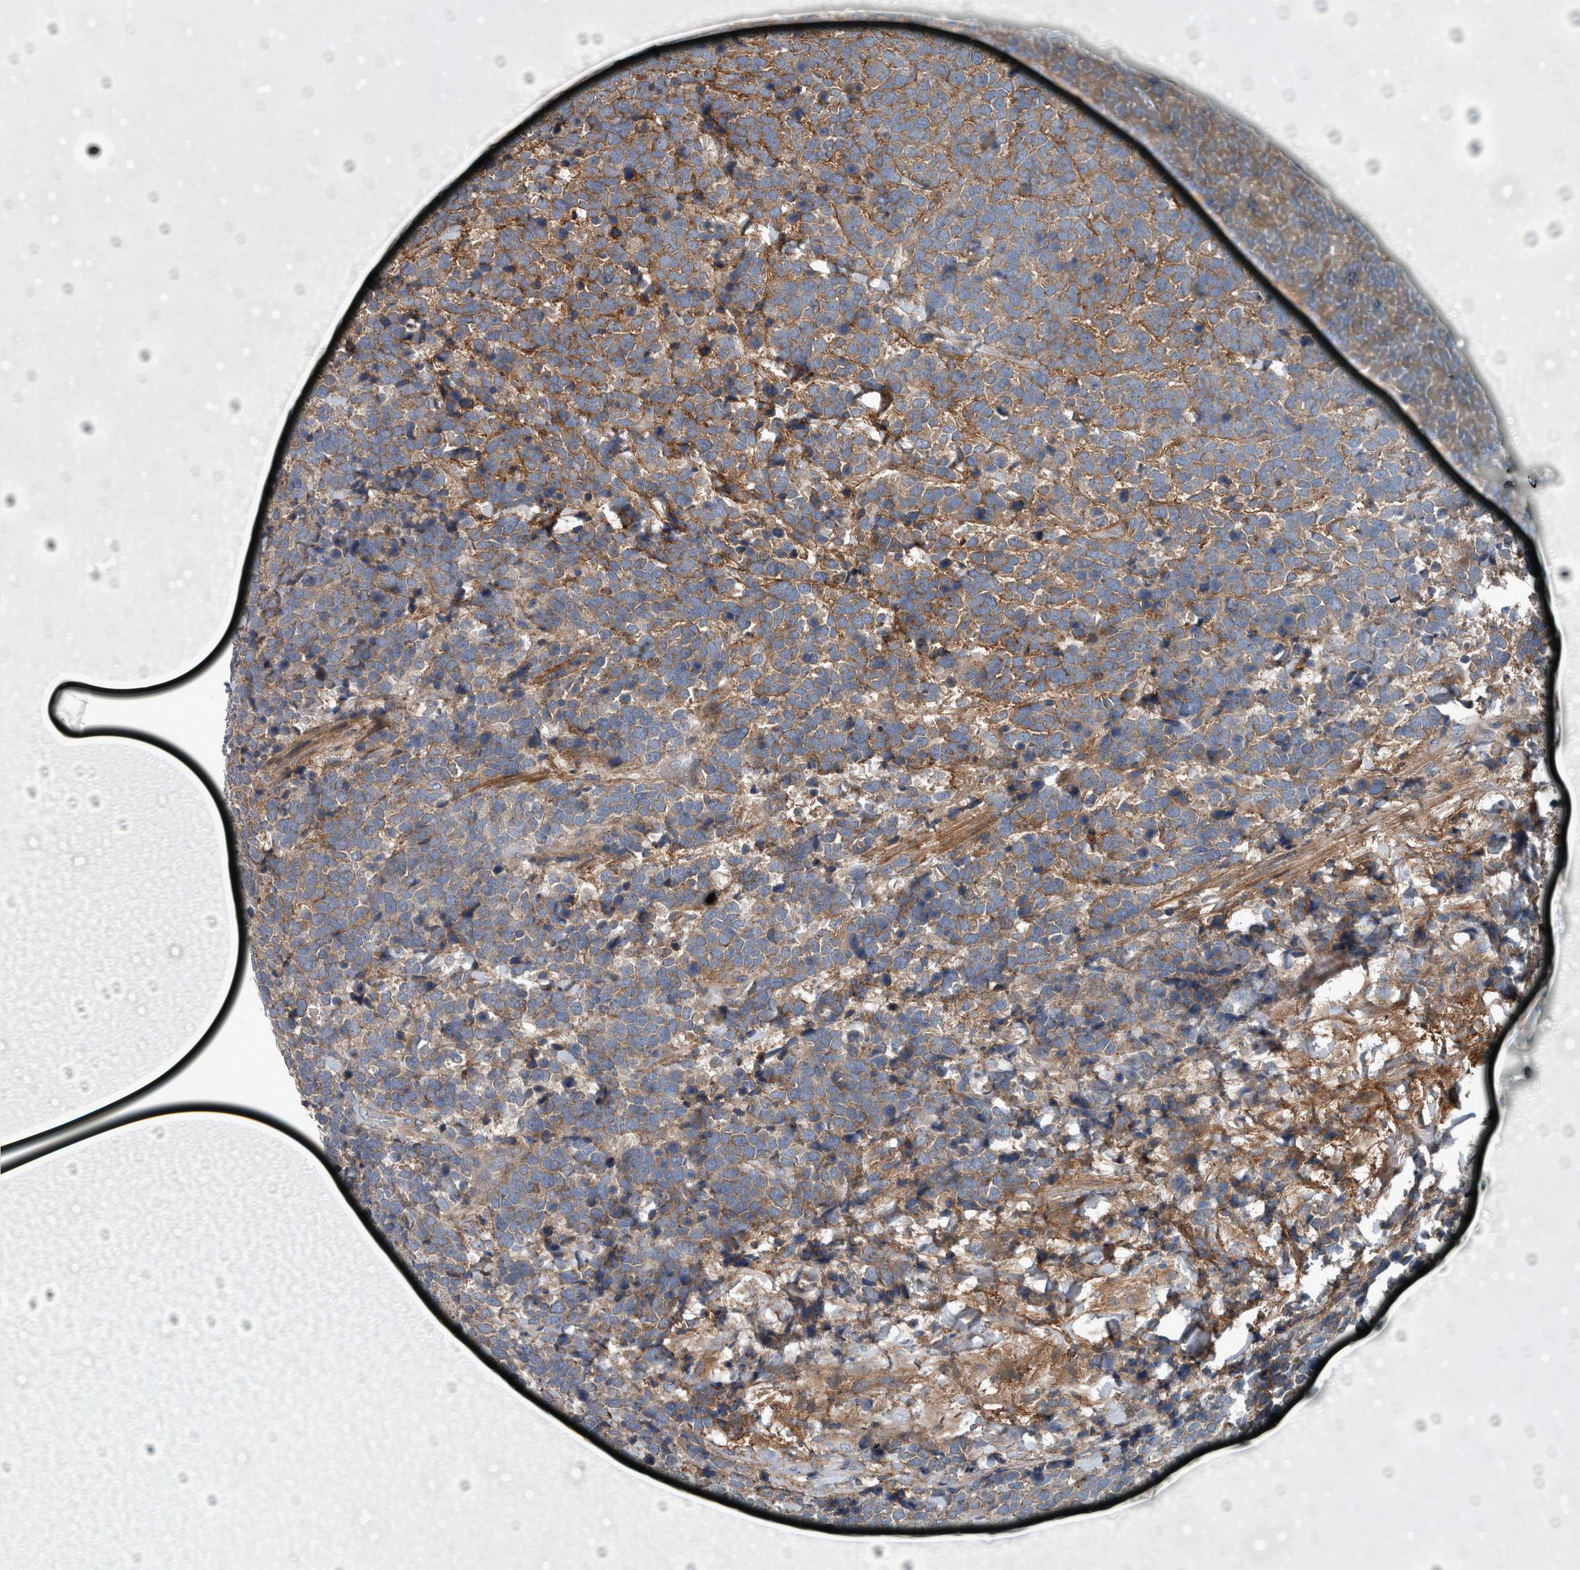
{"staining": {"intensity": "moderate", "quantity": ">75%", "location": "cytoplasmic/membranous"}, "tissue": "urothelial cancer", "cell_type": "Tumor cells", "image_type": "cancer", "snomed": [{"axis": "morphology", "description": "Urothelial carcinoma, High grade"}, {"axis": "topography", "description": "Urinary bladder"}], "caption": "Immunohistochemistry photomicrograph of neoplastic tissue: urothelial cancer stained using immunohistochemistry reveals medium levels of moderate protein expression localized specifically in the cytoplasmic/membranous of tumor cells, appearing as a cytoplasmic/membranous brown color.", "gene": "EXOC8", "patient": {"sex": "female", "age": 82}}